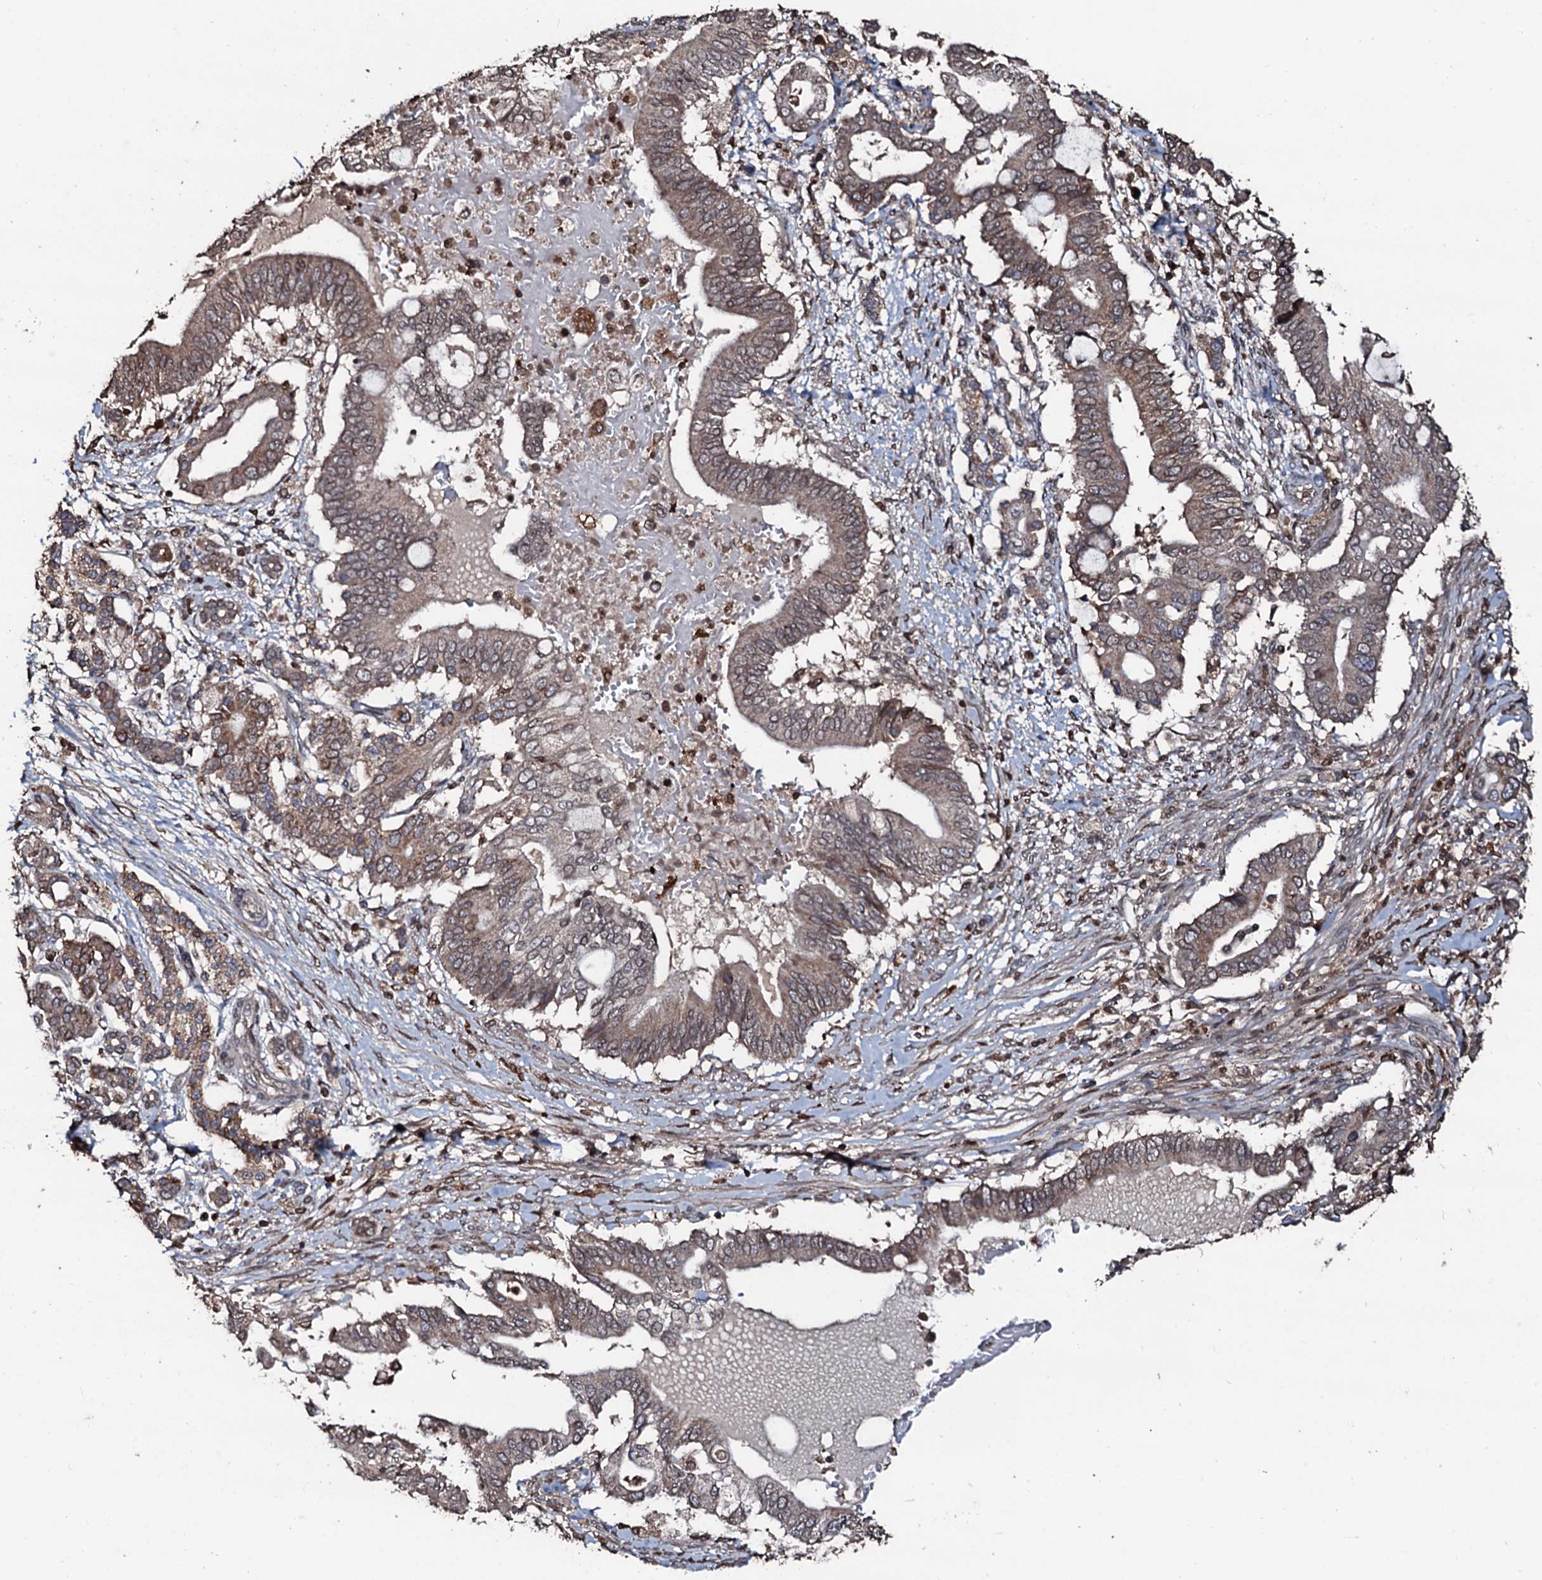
{"staining": {"intensity": "moderate", "quantity": ">75%", "location": "cytoplasmic/membranous"}, "tissue": "pancreatic cancer", "cell_type": "Tumor cells", "image_type": "cancer", "snomed": [{"axis": "morphology", "description": "Adenocarcinoma, NOS"}, {"axis": "topography", "description": "Pancreas"}], "caption": "A photomicrograph of human pancreatic cancer (adenocarcinoma) stained for a protein exhibits moderate cytoplasmic/membranous brown staining in tumor cells.", "gene": "SDHAF2", "patient": {"sex": "male", "age": 68}}